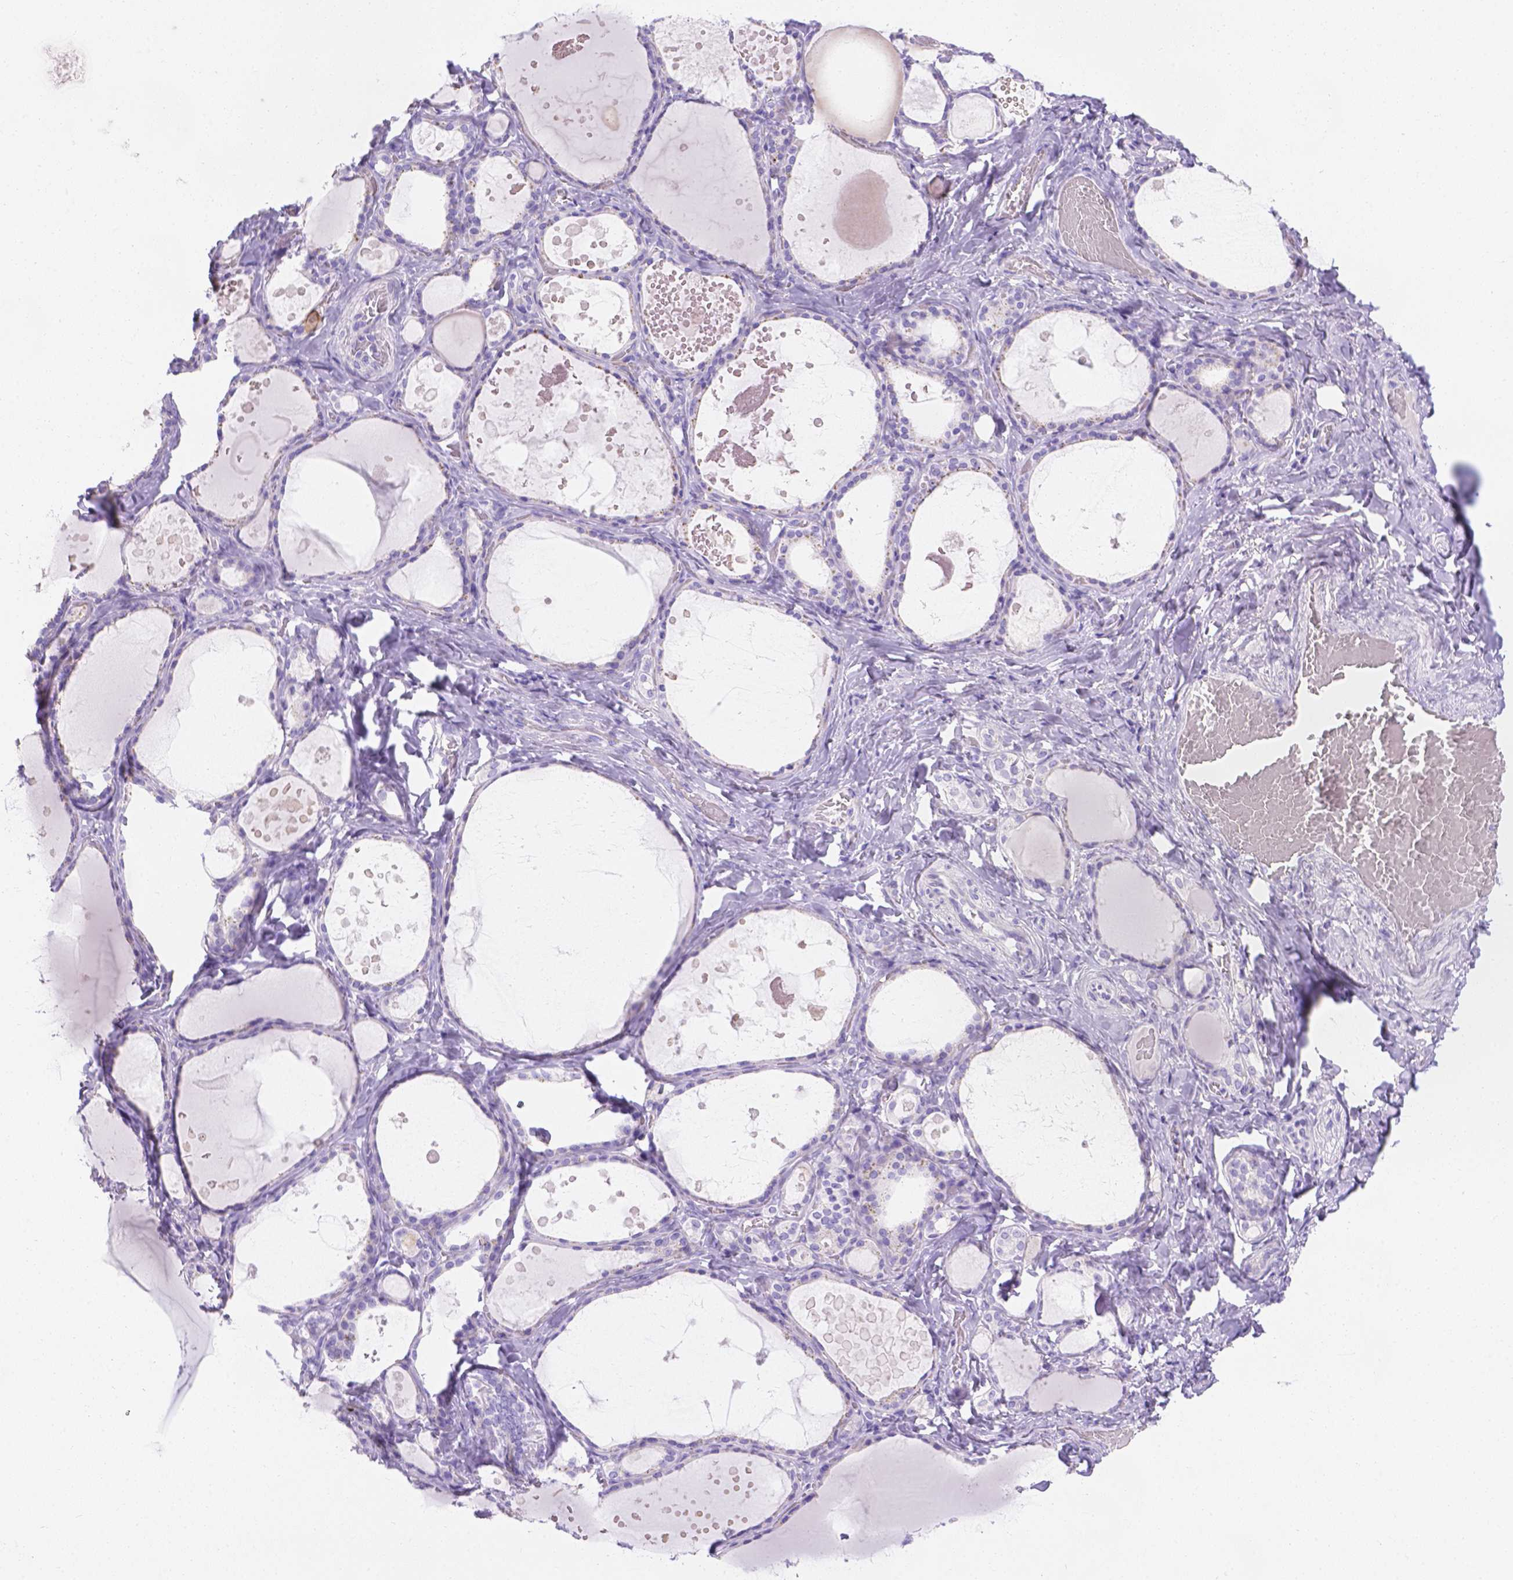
{"staining": {"intensity": "negative", "quantity": "none", "location": "none"}, "tissue": "thyroid gland", "cell_type": "Glandular cells", "image_type": "normal", "snomed": [{"axis": "morphology", "description": "Normal tissue, NOS"}, {"axis": "topography", "description": "Thyroid gland"}], "caption": "Immunohistochemical staining of unremarkable thyroid gland reveals no significant expression in glandular cells.", "gene": "MLN", "patient": {"sex": "female", "age": 56}}